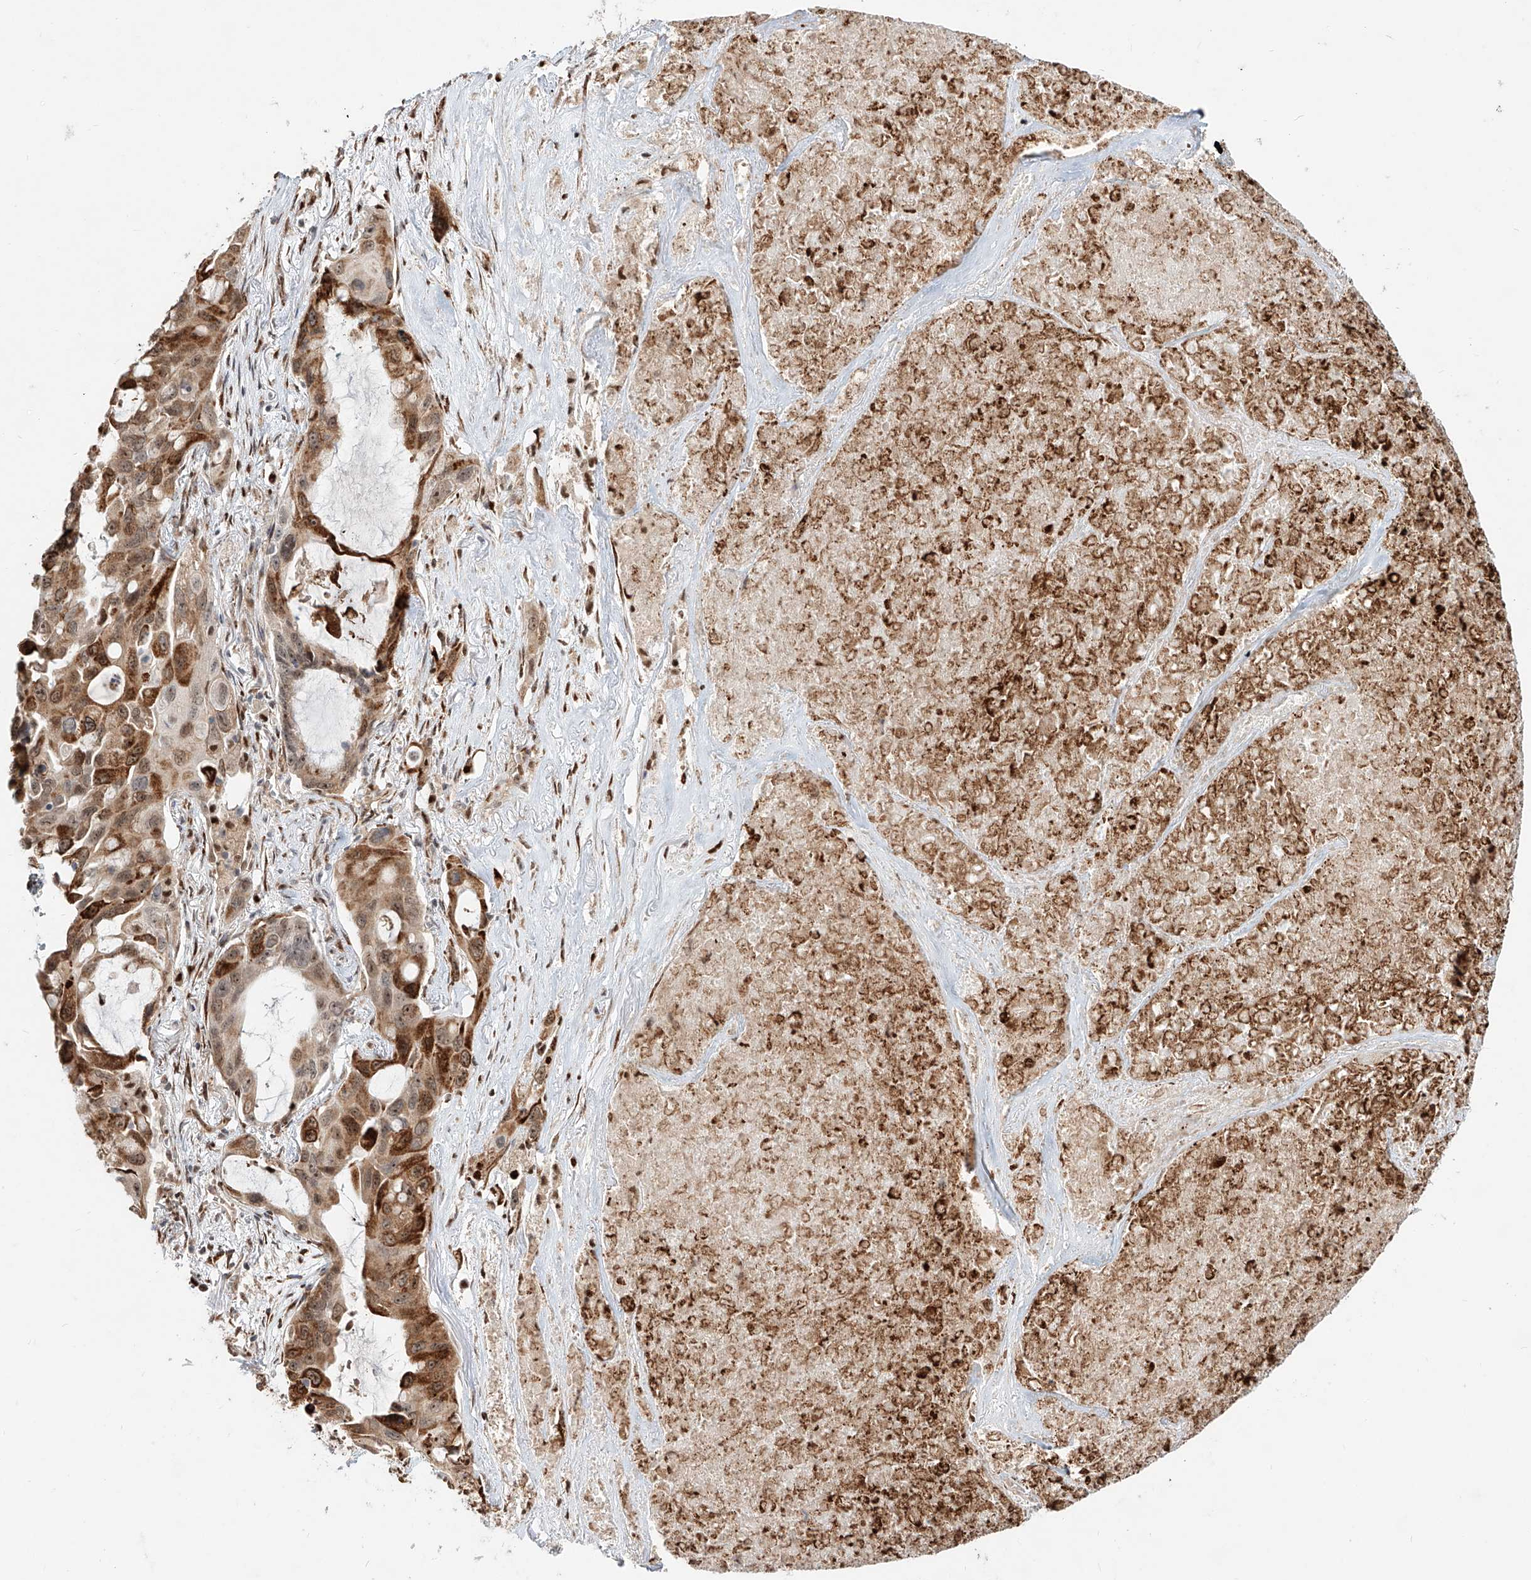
{"staining": {"intensity": "moderate", "quantity": ">75%", "location": "cytoplasmic/membranous,nuclear"}, "tissue": "lung cancer", "cell_type": "Tumor cells", "image_type": "cancer", "snomed": [{"axis": "morphology", "description": "Squamous cell carcinoma, NOS"}, {"axis": "topography", "description": "Lung"}], "caption": "Immunohistochemical staining of human lung cancer shows medium levels of moderate cytoplasmic/membranous and nuclear staining in about >75% of tumor cells. (DAB (3,3'-diaminobenzidine) = brown stain, brightfield microscopy at high magnification).", "gene": "ZNF710", "patient": {"sex": "female", "age": 73}}